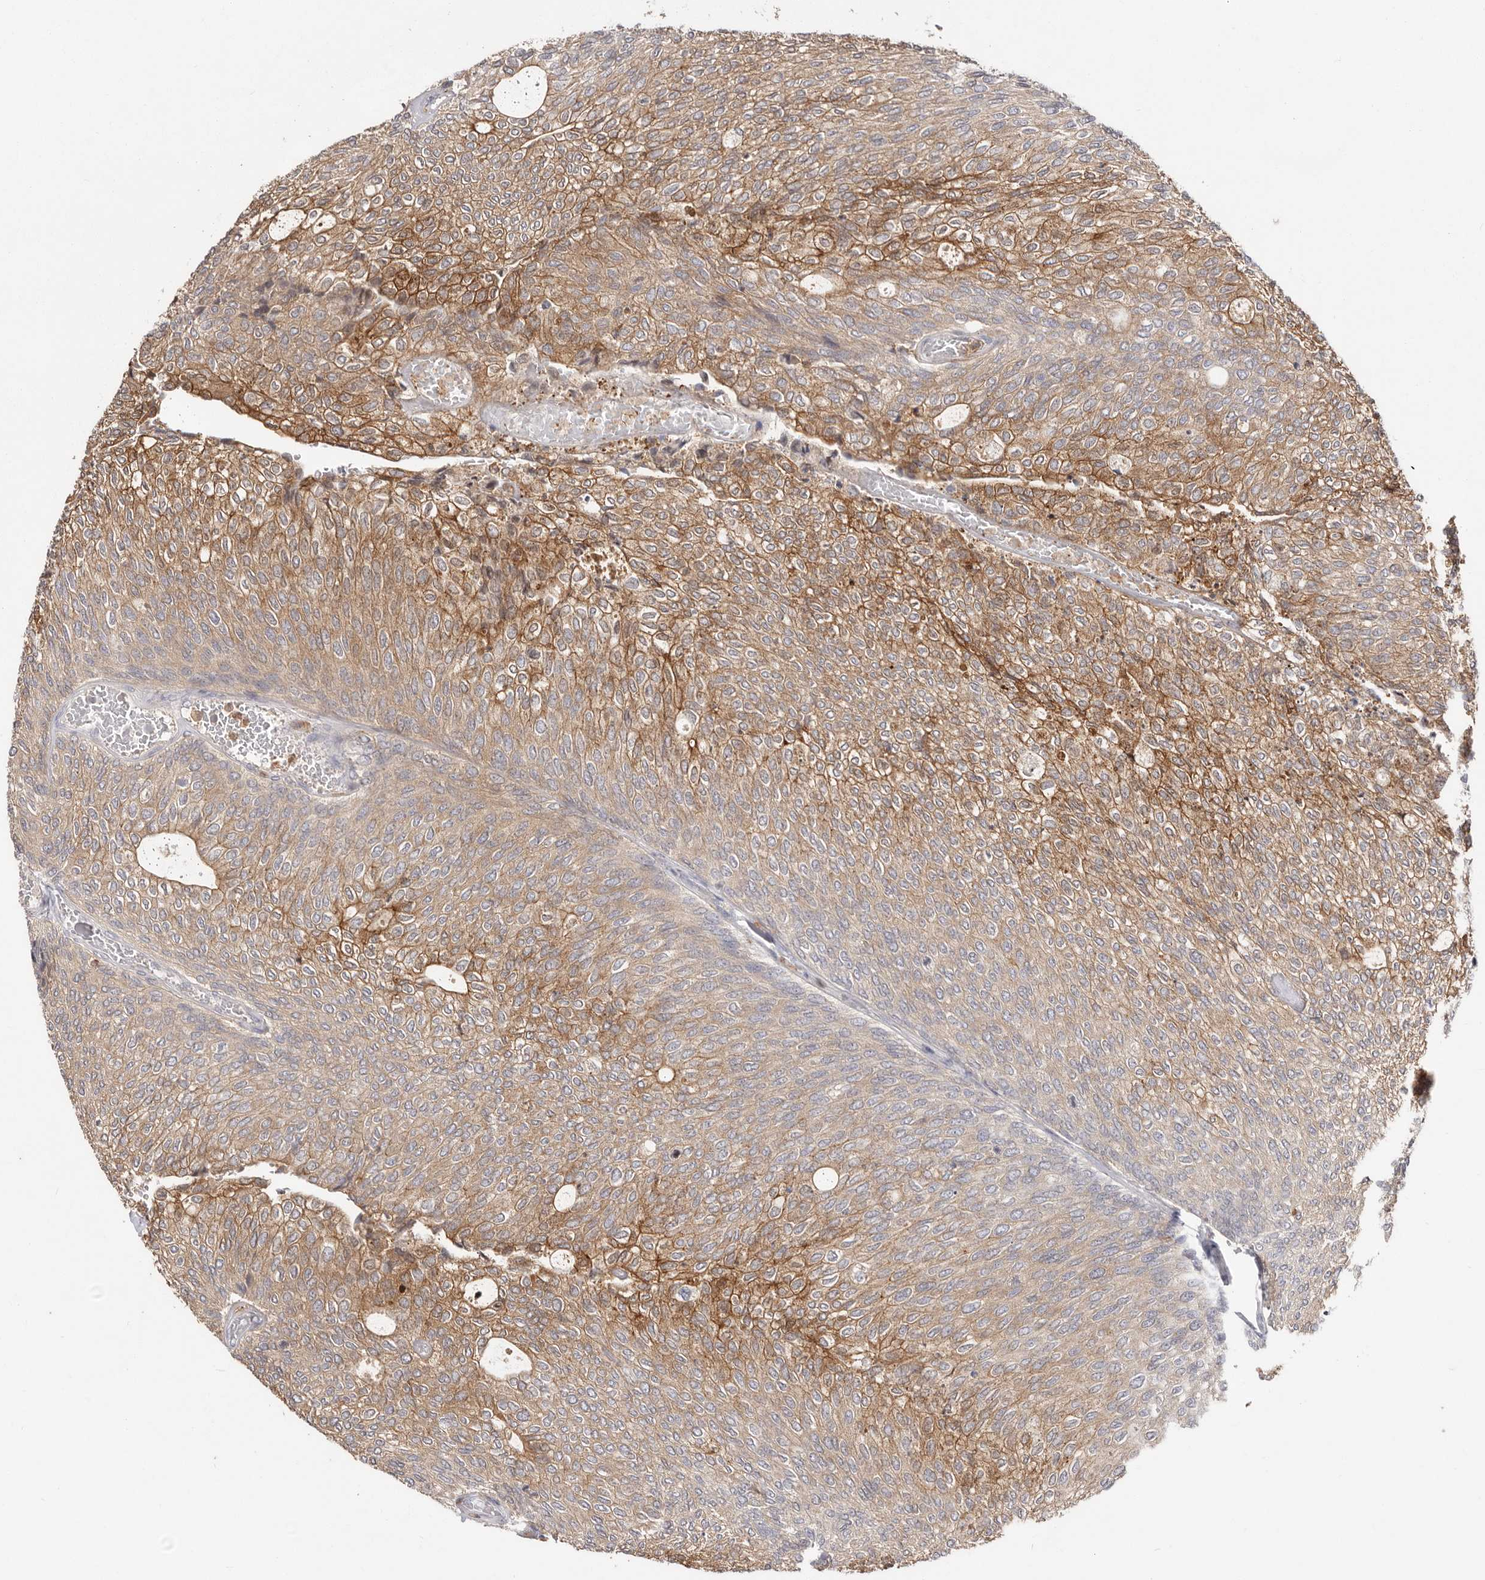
{"staining": {"intensity": "moderate", "quantity": ">75%", "location": "cytoplasmic/membranous"}, "tissue": "urothelial cancer", "cell_type": "Tumor cells", "image_type": "cancer", "snomed": [{"axis": "morphology", "description": "Urothelial carcinoma, Low grade"}, {"axis": "topography", "description": "Urinary bladder"}], "caption": "Protein expression analysis of urothelial cancer shows moderate cytoplasmic/membranous positivity in approximately >75% of tumor cells.", "gene": "TC2N", "patient": {"sex": "female", "age": 79}}